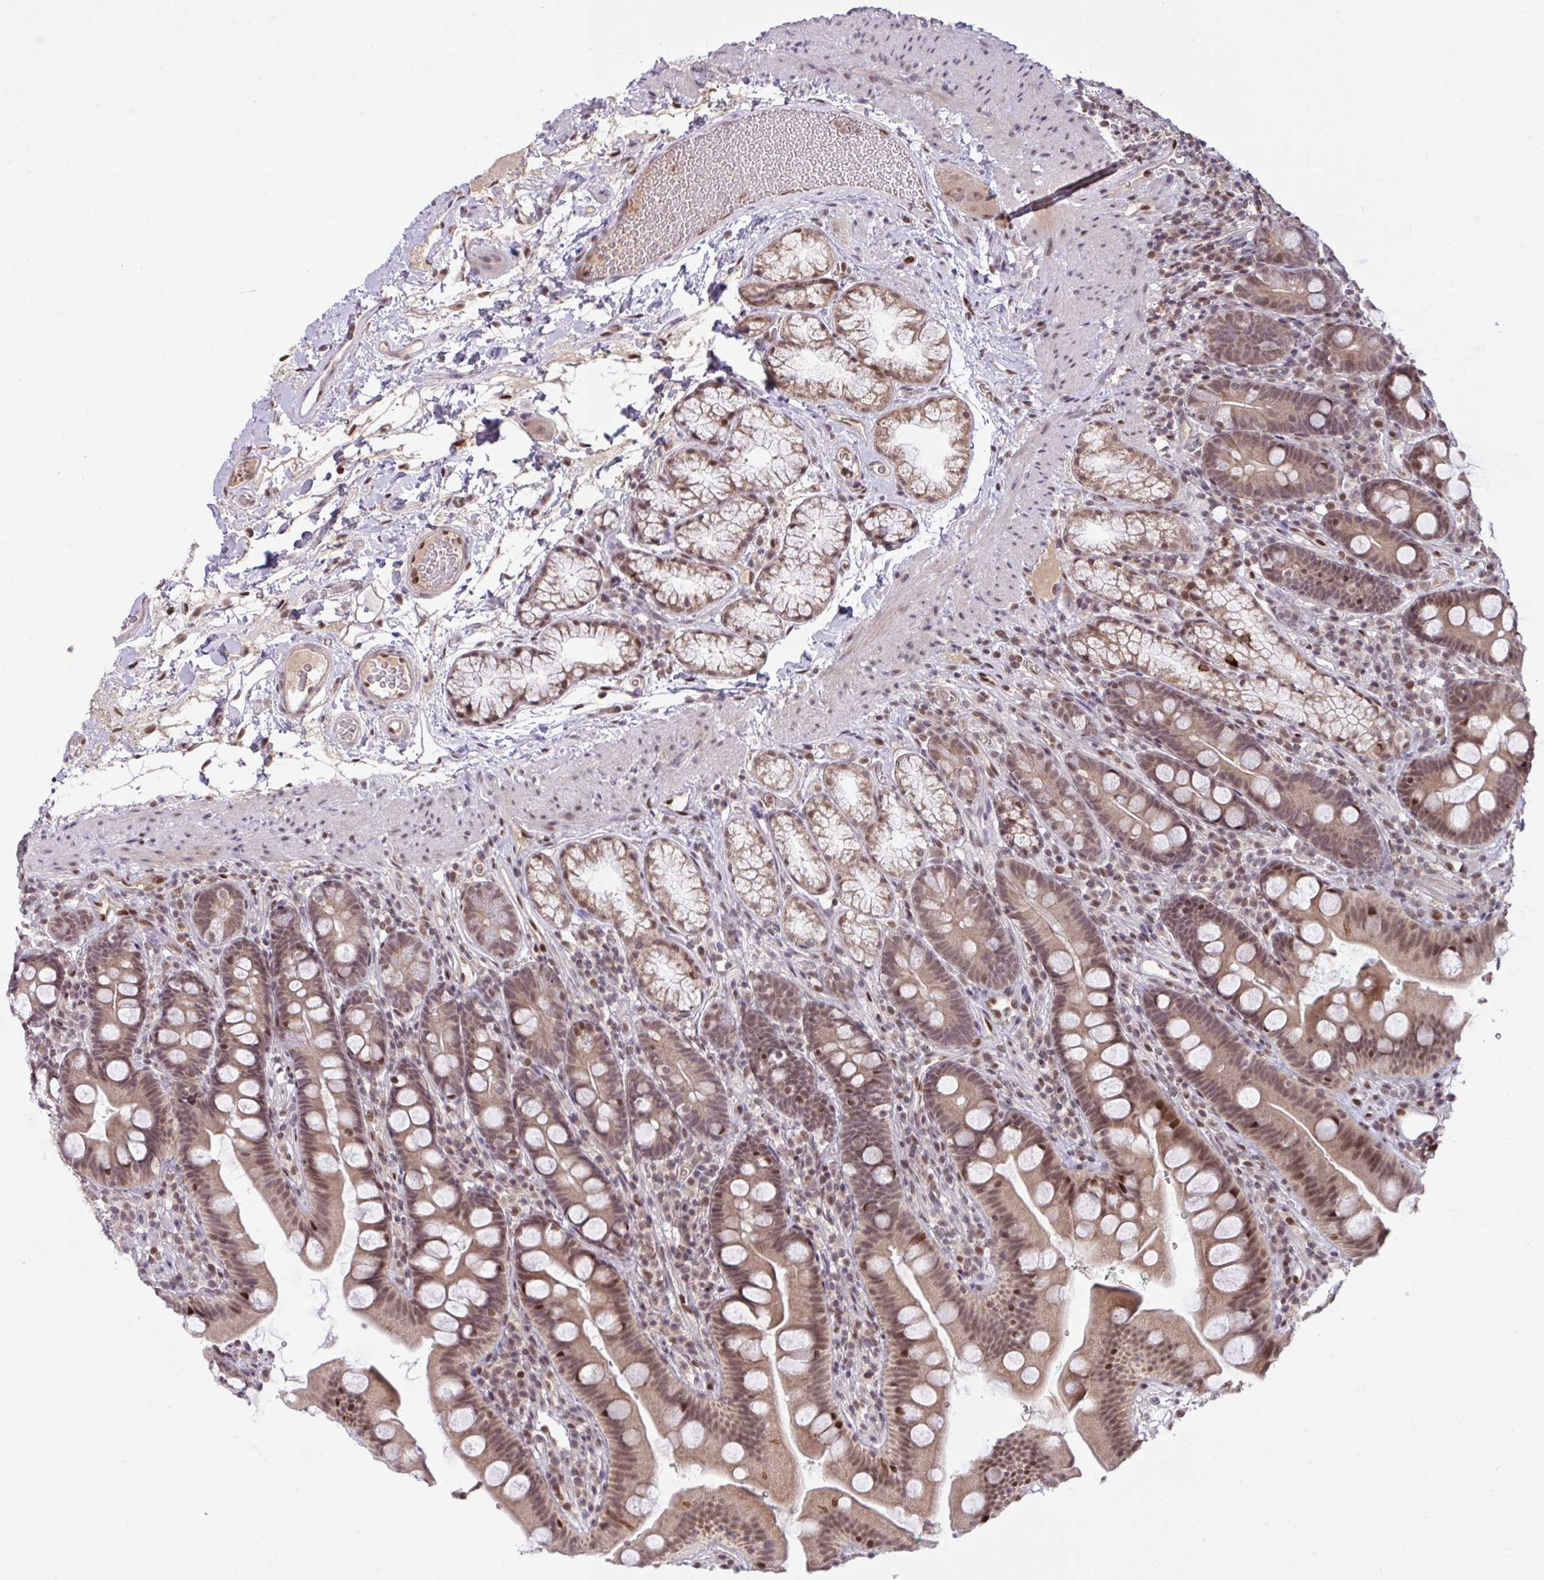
{"staining": {"intensity": "moderate", "quantity": ">75%", "location": "cytoplasmic/membranous,nuclear"}, "tissue": "duodenum", "cell_type": "Glandular cells", "image_type": "normal", "snomed": [{"axis": "morphology", "description": "Normal tissue, NOS"}, {"axis": "topography", "description": "Duodenum"}], "caption": "This micrograph shows immunohistochemistry staining of unremarkable duodenum, with medium moderate cytoplasmic/membranous,nuclear staining in about >75% of glandular cells.", "gene": "KLF2", "patient": {"sex": "female", "age": 67}}